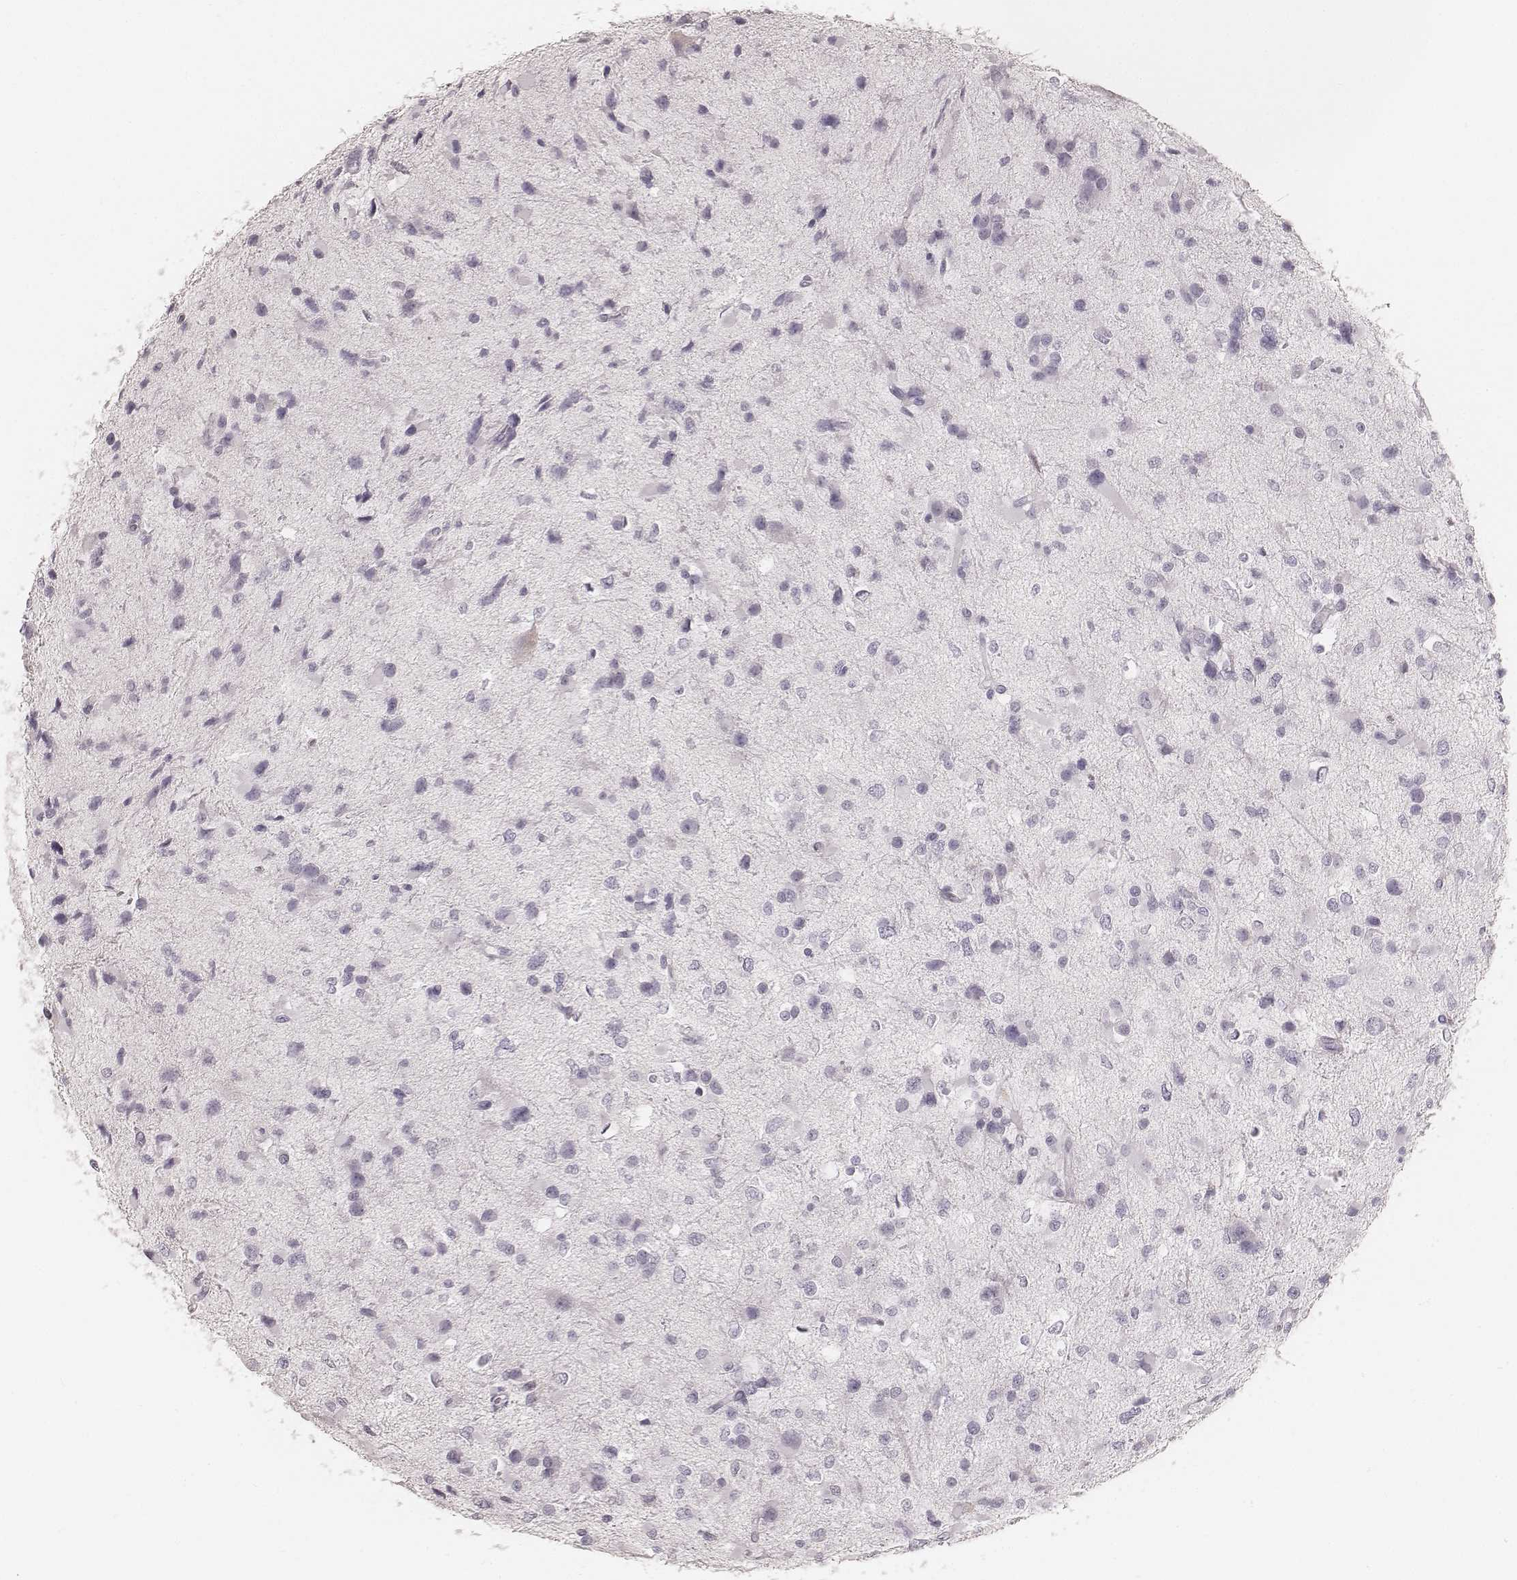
{"staining": {"intensity": "negative", "quantity": "none", "location": "none"}, "tissue": "glioma", "cell_type": "Tumor cells", "image_type": "cancer", "snomed": [{"axis": "morphology", "description": "Glioma, malignant, Low grade"}, {"axis": "topography", "description": "Brain"}], "caption": "This is an immunohistochemistry (IHC) photomicrograph of human glioma. There is no positivity in tumor cells.", "gene": "KRT26", "patient": {"sex": "female", "age": 32}}